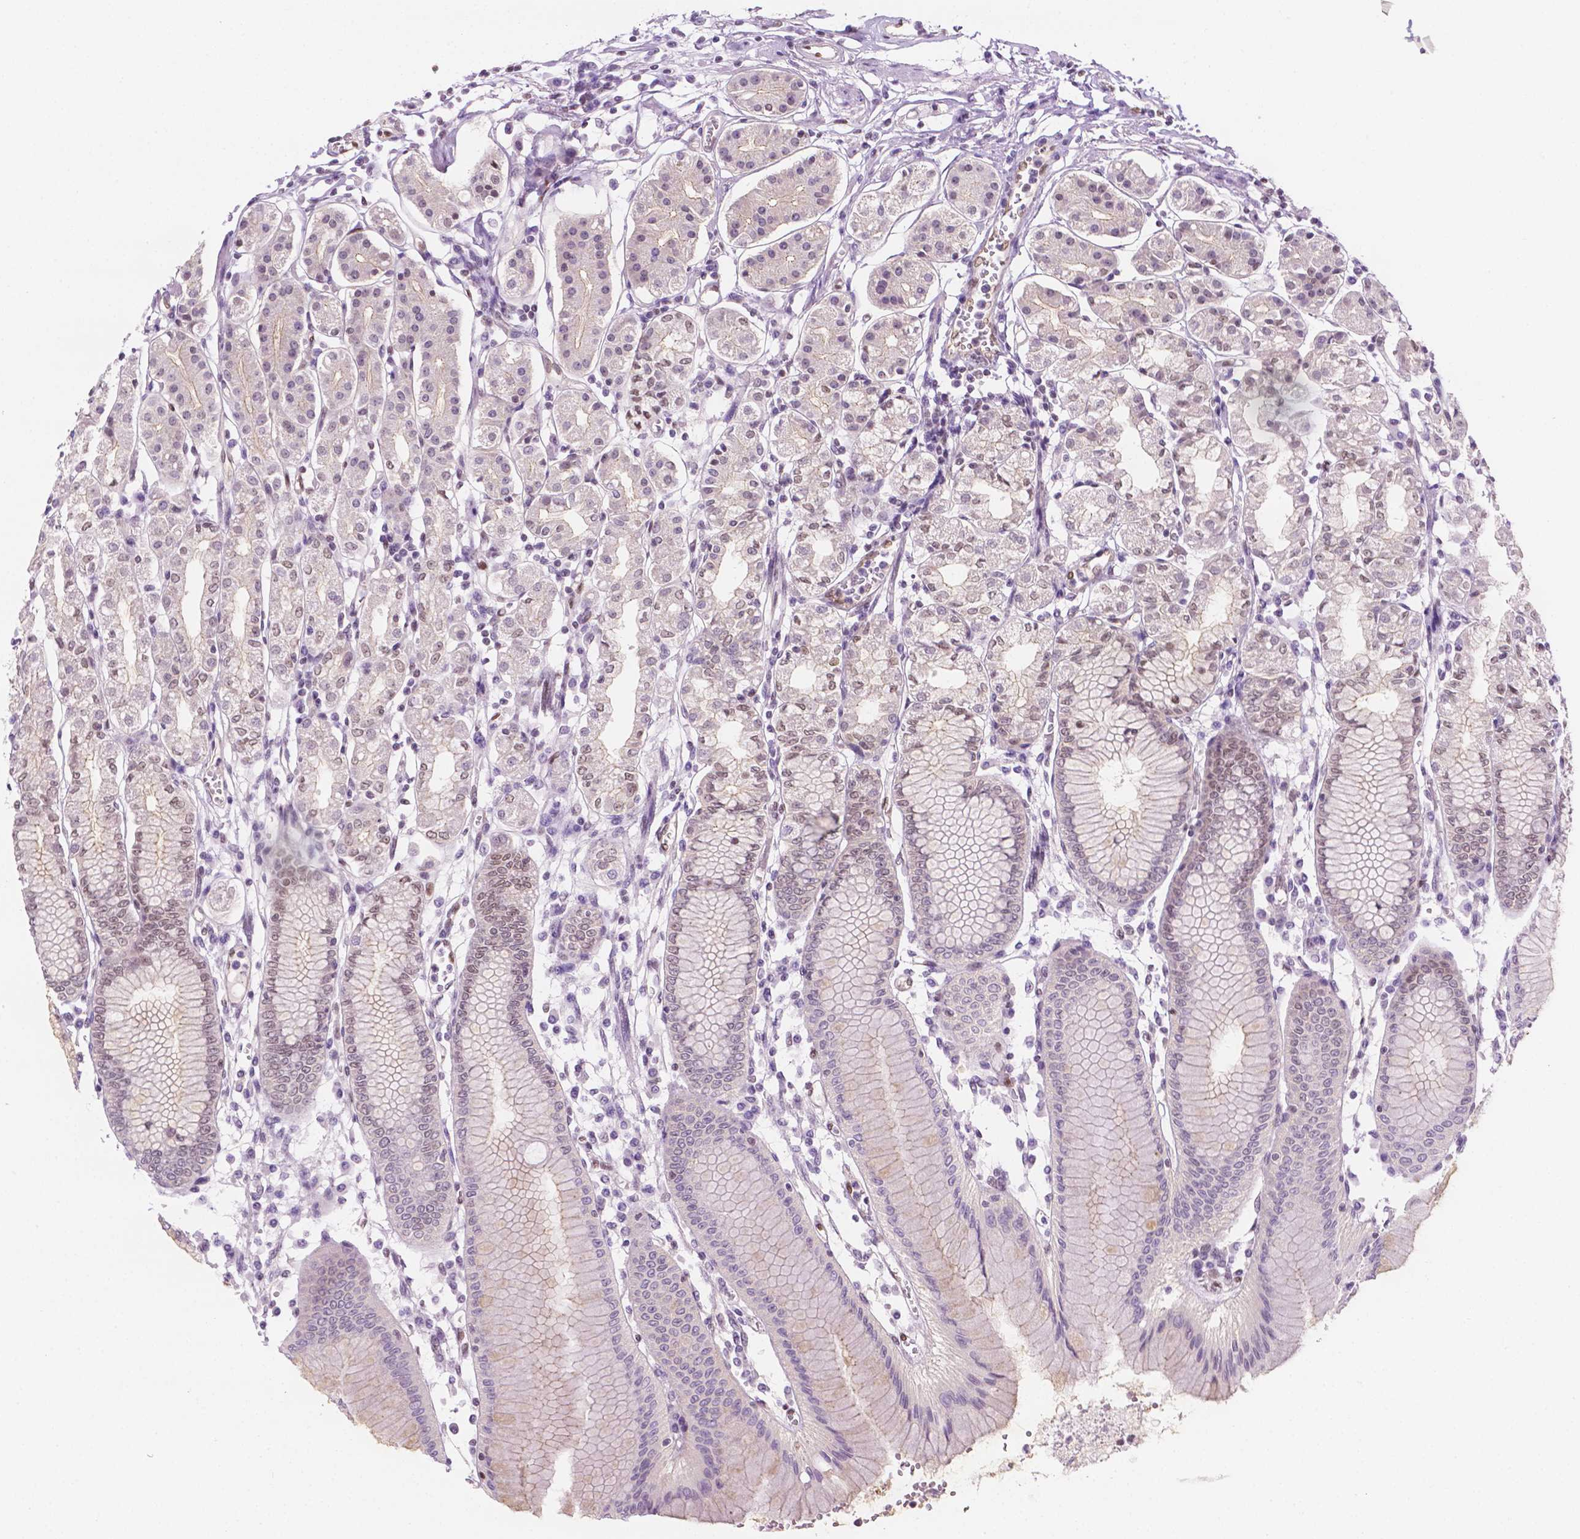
{"staining": {"intensity": "weak", "quantity": "25%-75%", "location": "nuclear"}, "tissue": "stomach", "cell_type": "Glandular cells", "image_type": "normal", "snomed": [{"axis": "morphology", "description": "Normal tissue, NOS"}, {"axis": "topography", "description": "Skeletal muscle"}, {"axis": "topography", "description": "Stomach"}], "caption": "This is a micrograph of IHC staining of unremarkable stomach, which shows weak positivity in the nuclear of glandular cells.", "gene": "ERF", "patient": {"sex": "female", "age": 57}}